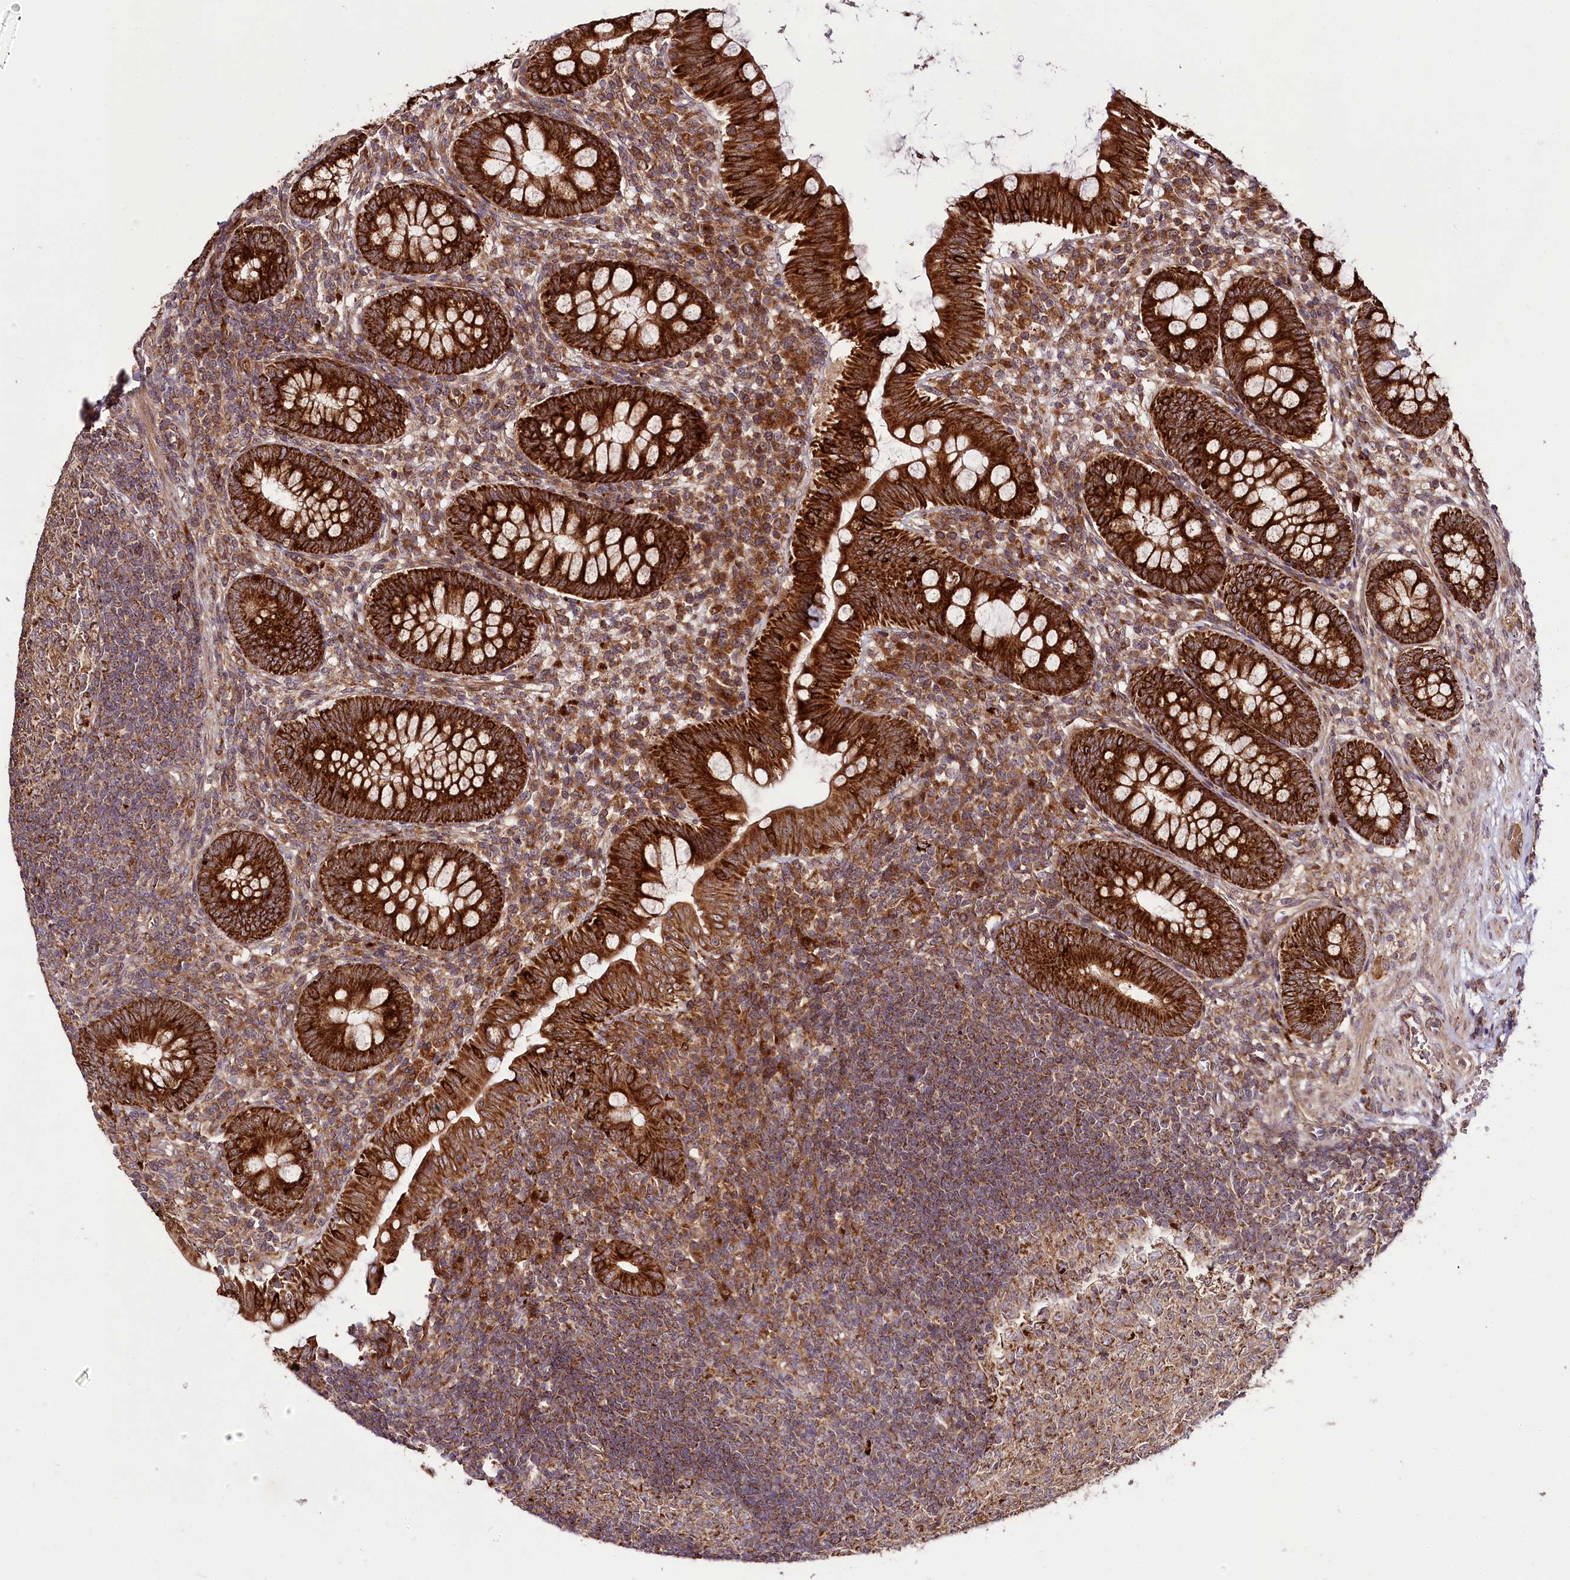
{"staining": {"intensity": "strong", "quantity": ">75%", "location": "cytoplasmic/membranous"}, "tissue": "appendix", "cell_type": "Glandular cells", "image_type": "normal", "snomed": [{"axis": "morphology", "description": "Normal tissue, NOS"}, {"axis": "topography", "description": "Appendix"}], "caption": "Human appendix stained for a protein (brown) demonstrates strong cytoplasmic/membranous positive staining in approximately >75% of glandular cells.", "gene": "RAB7A", "patient": {"sex": "male", "age": 14}}